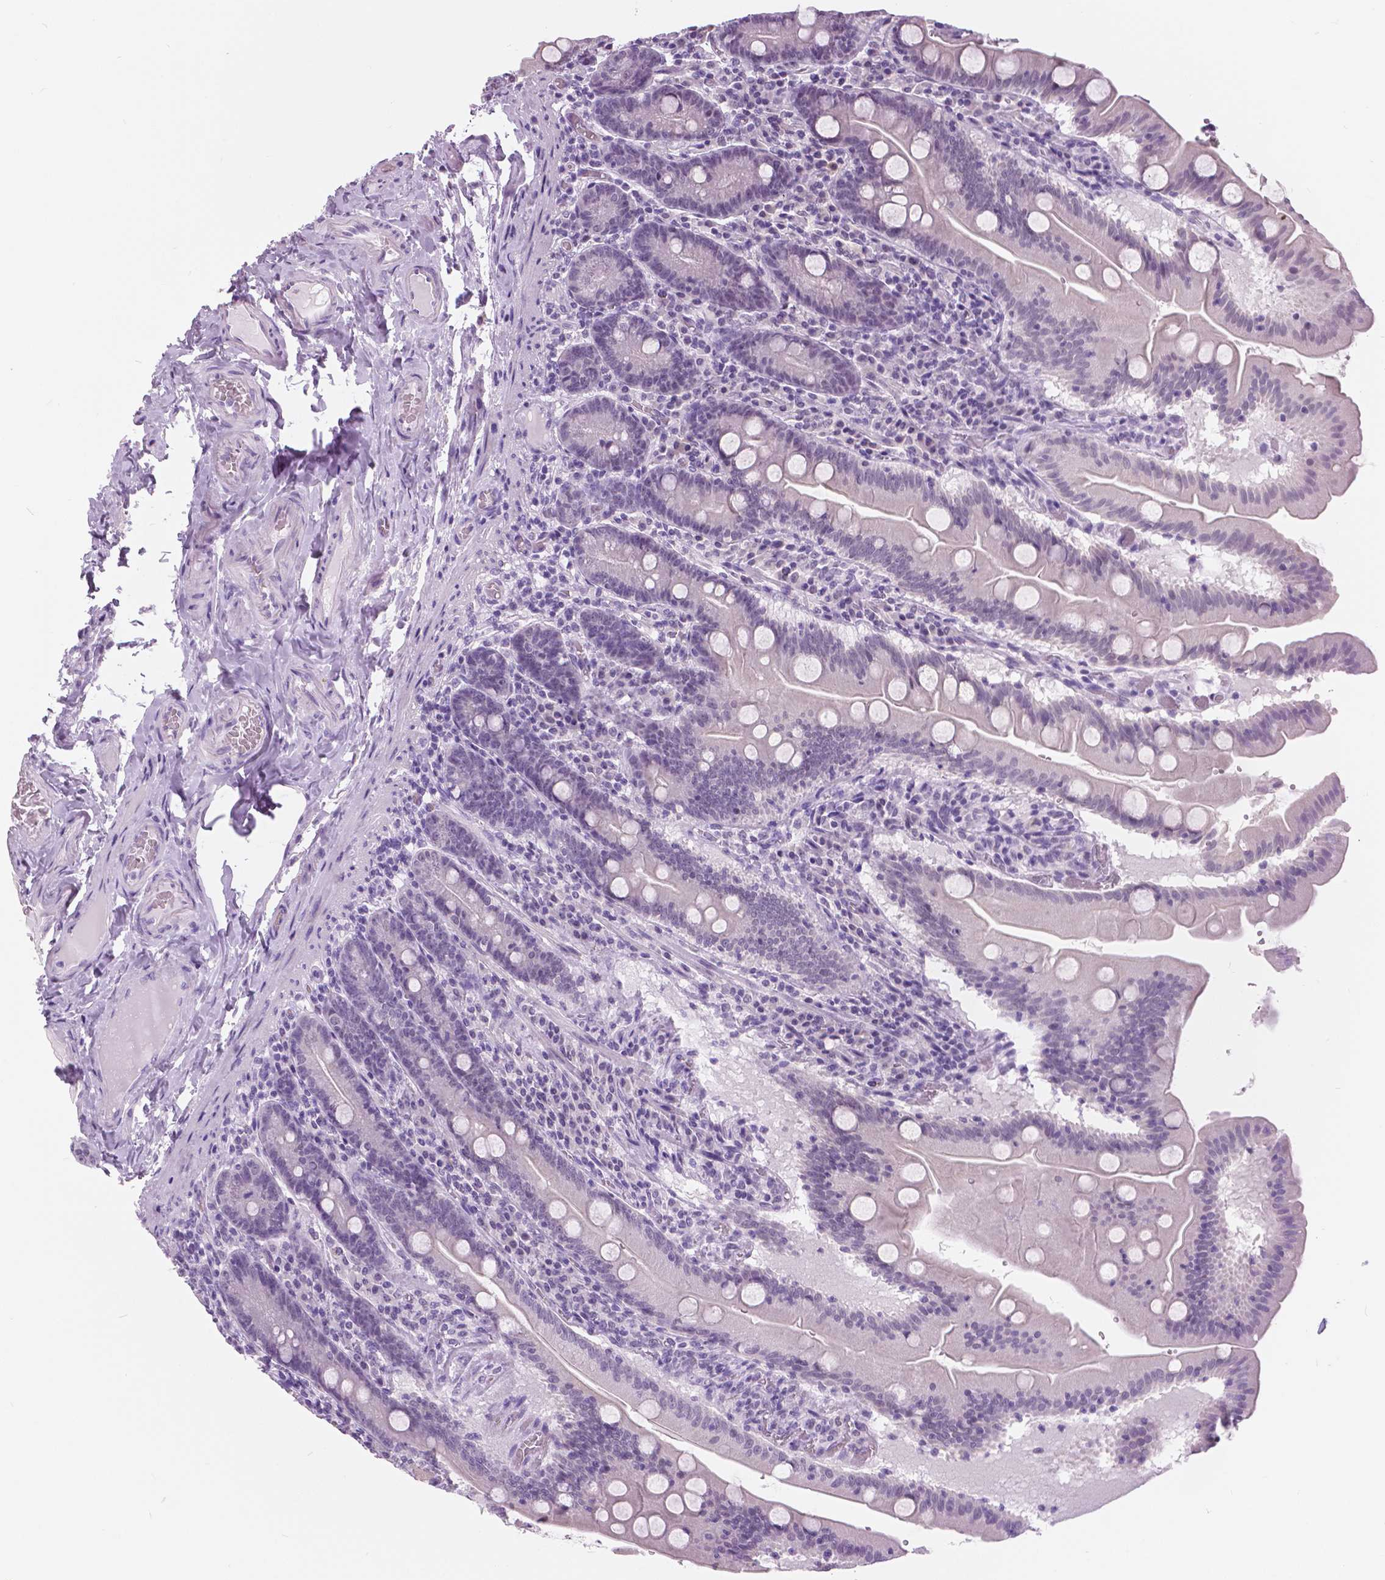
{"staining": {"intensity": "negative", "quantity": "none", "location": "none"}, "tissue": "small intestine", "cell_type": "Glandular cells", "image_type": "normal", "snomed": [{"axis": "morphology", "description": "Normal tissue, NOS"}, {"axis": "topography", "description": "Small intestine"}], "caption": "This image is of normal small intestine stained with IHC to label a protein in brown with the nuclei are counter-stained blue. There is no positivity in glandular cells.", "gene": "MYOM1", "patient": {"sex": "male", "age": 37}}